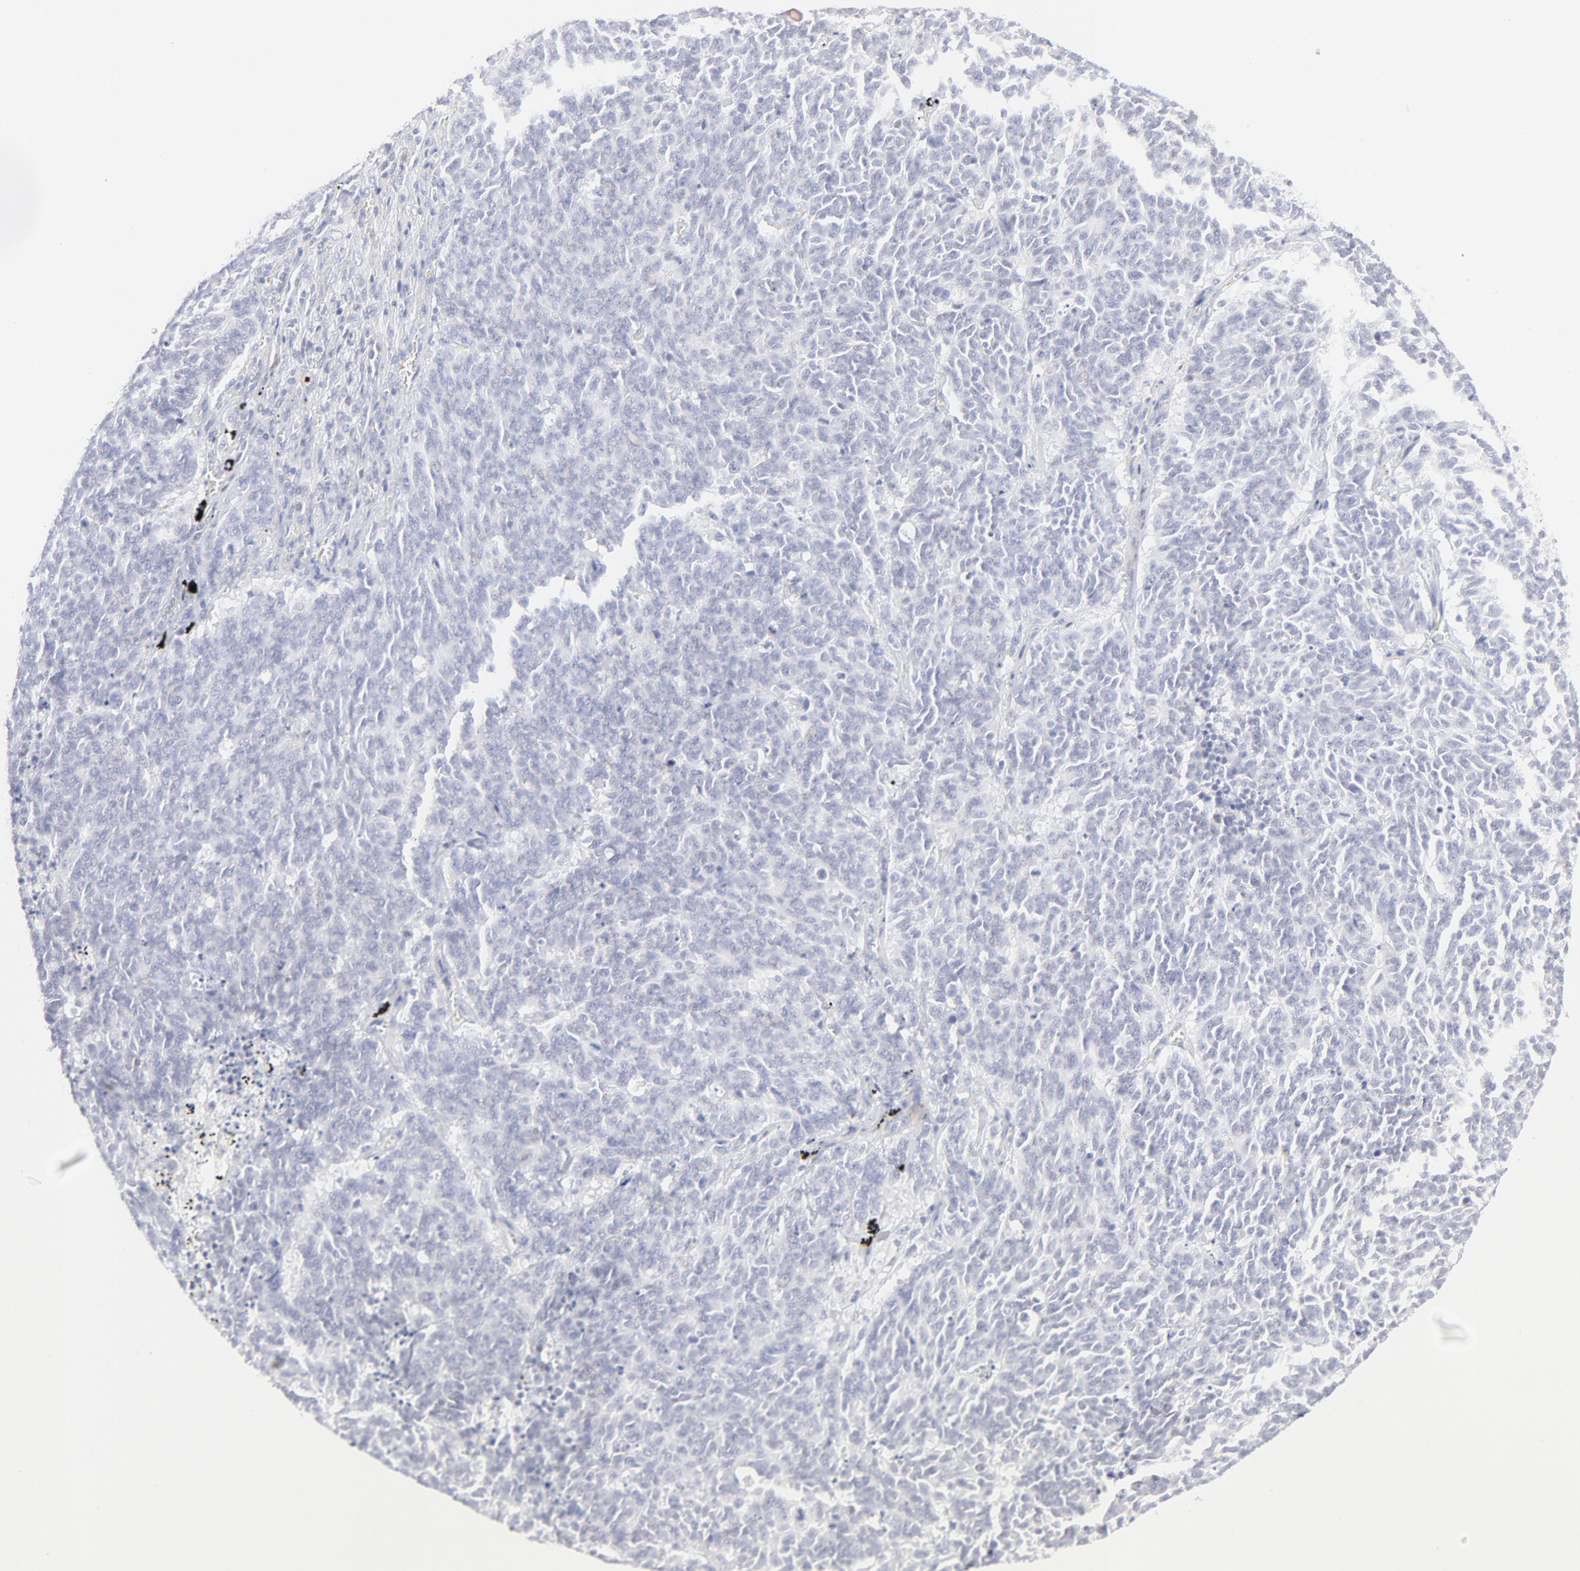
{"staining": {"intensity": "negative", "quantity": "none", "location": "none"}, "tissue": "lung cancer", "cell_type": "Tumor cells", "image_type": "cancer", "snomed": [{"axis": "morphology", "description": "Neoplasm, malignant, NOS"}, {"axis": "topography", "description": "Lung"}], "caption": "Immunohistochemistry histopathology image of neoplastic tissue: neoplasm (malignant) (lung) stained with DAB (3,3'-diaminobenzidine) shows no significant protein positivity in tumor cells.", "gene": "ELF3", "patient": {"sex": "female", "age": 58}}